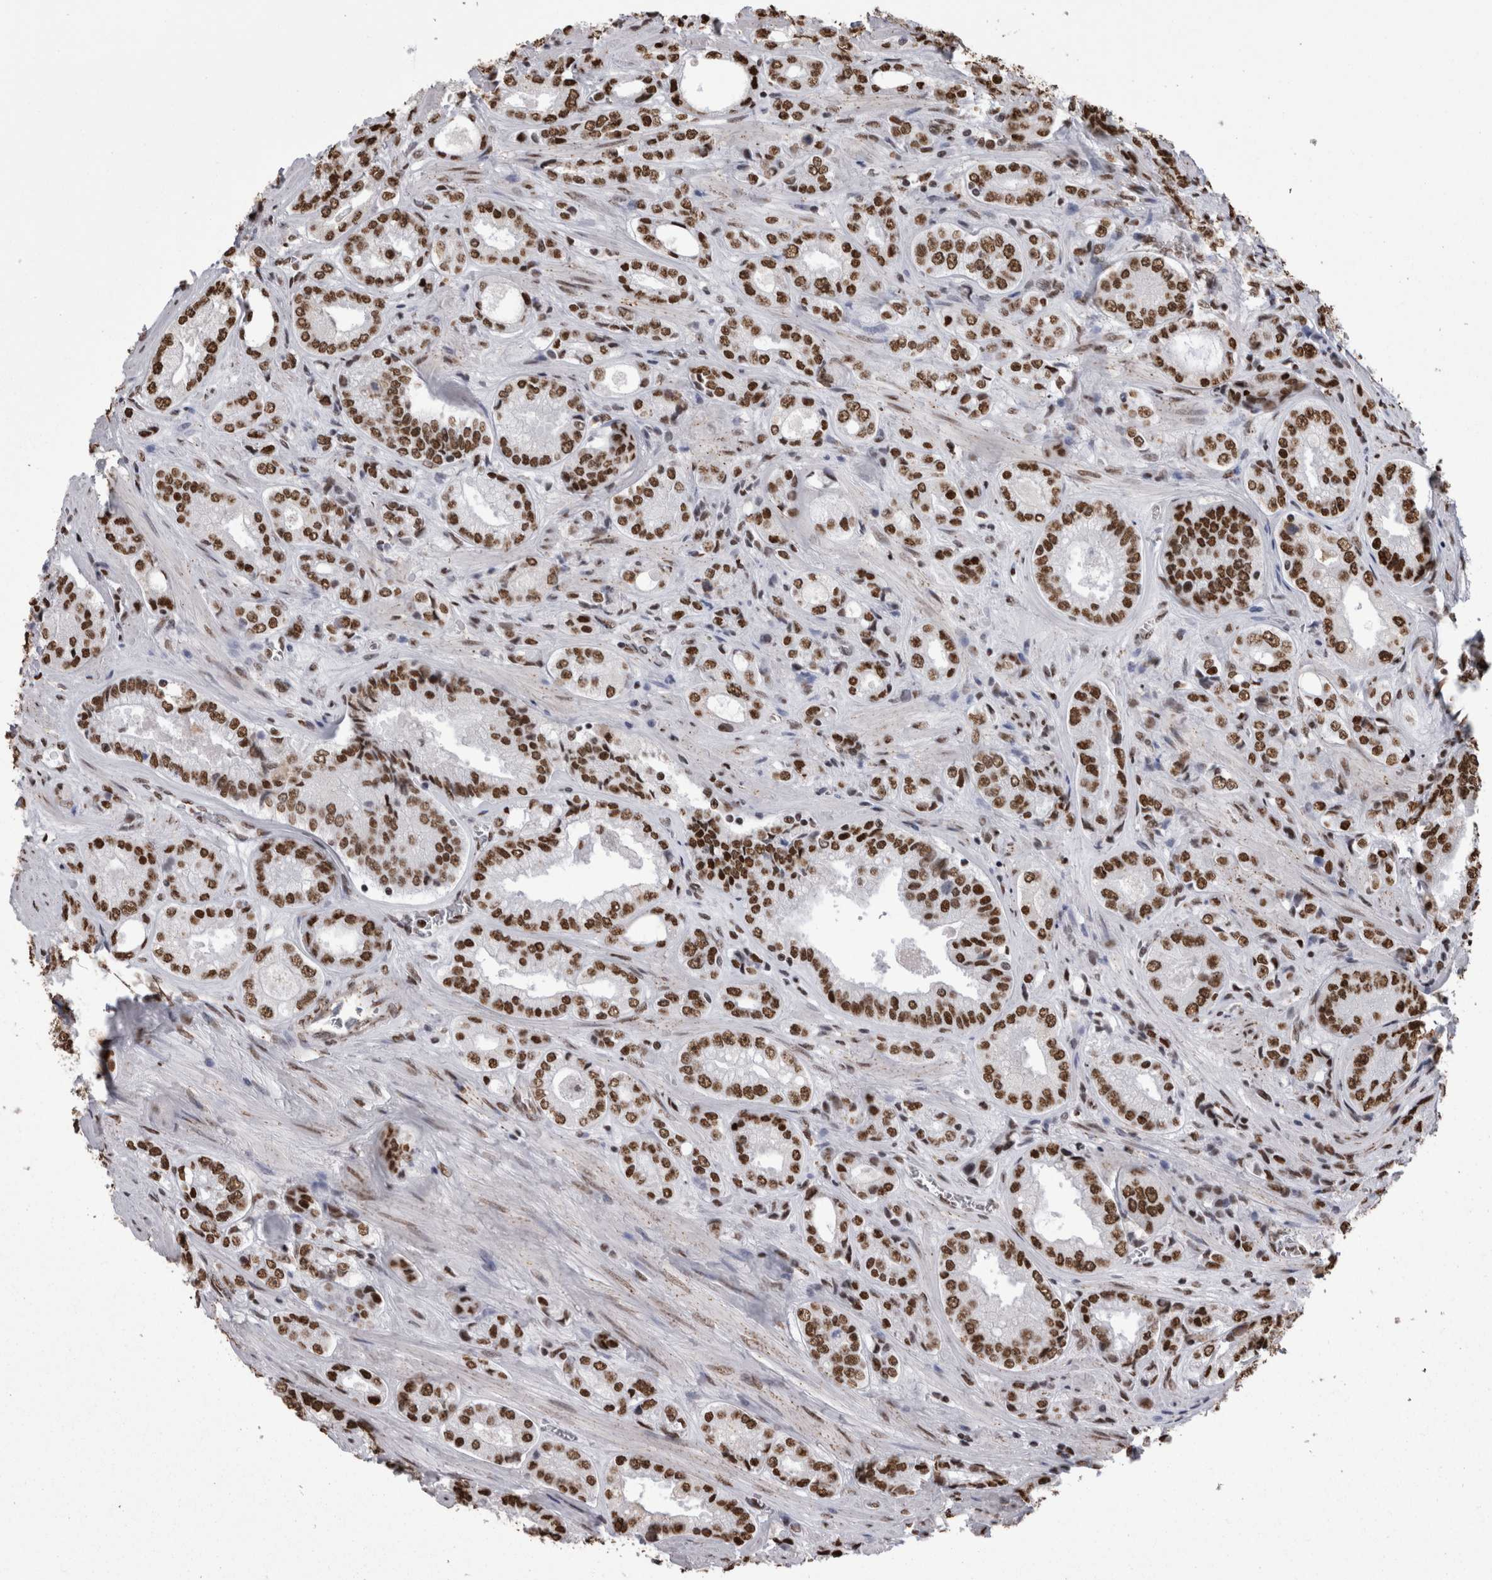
{"staining": {"intensity": "strong", "quantity": ">75%", "location": "nuclear"}, "tissue": "prostate cancer", "cell_type": "Tumor cells", "image_type": "cancer", "snomed": [{"axis": "morphology", "description": "Adenocarcinoma, High grade"}, {"axis": "topography", "description": "Prostate"}], "caption": "Protein staining by immunohistochemistry (IHC) exhibits strong nuclear expression in about >75% of tumor cells in prostate cancer (high-grade adenocarcinoma).", "gene": "HNRNPM", "patient": {"sex": "male", "age": 61}}